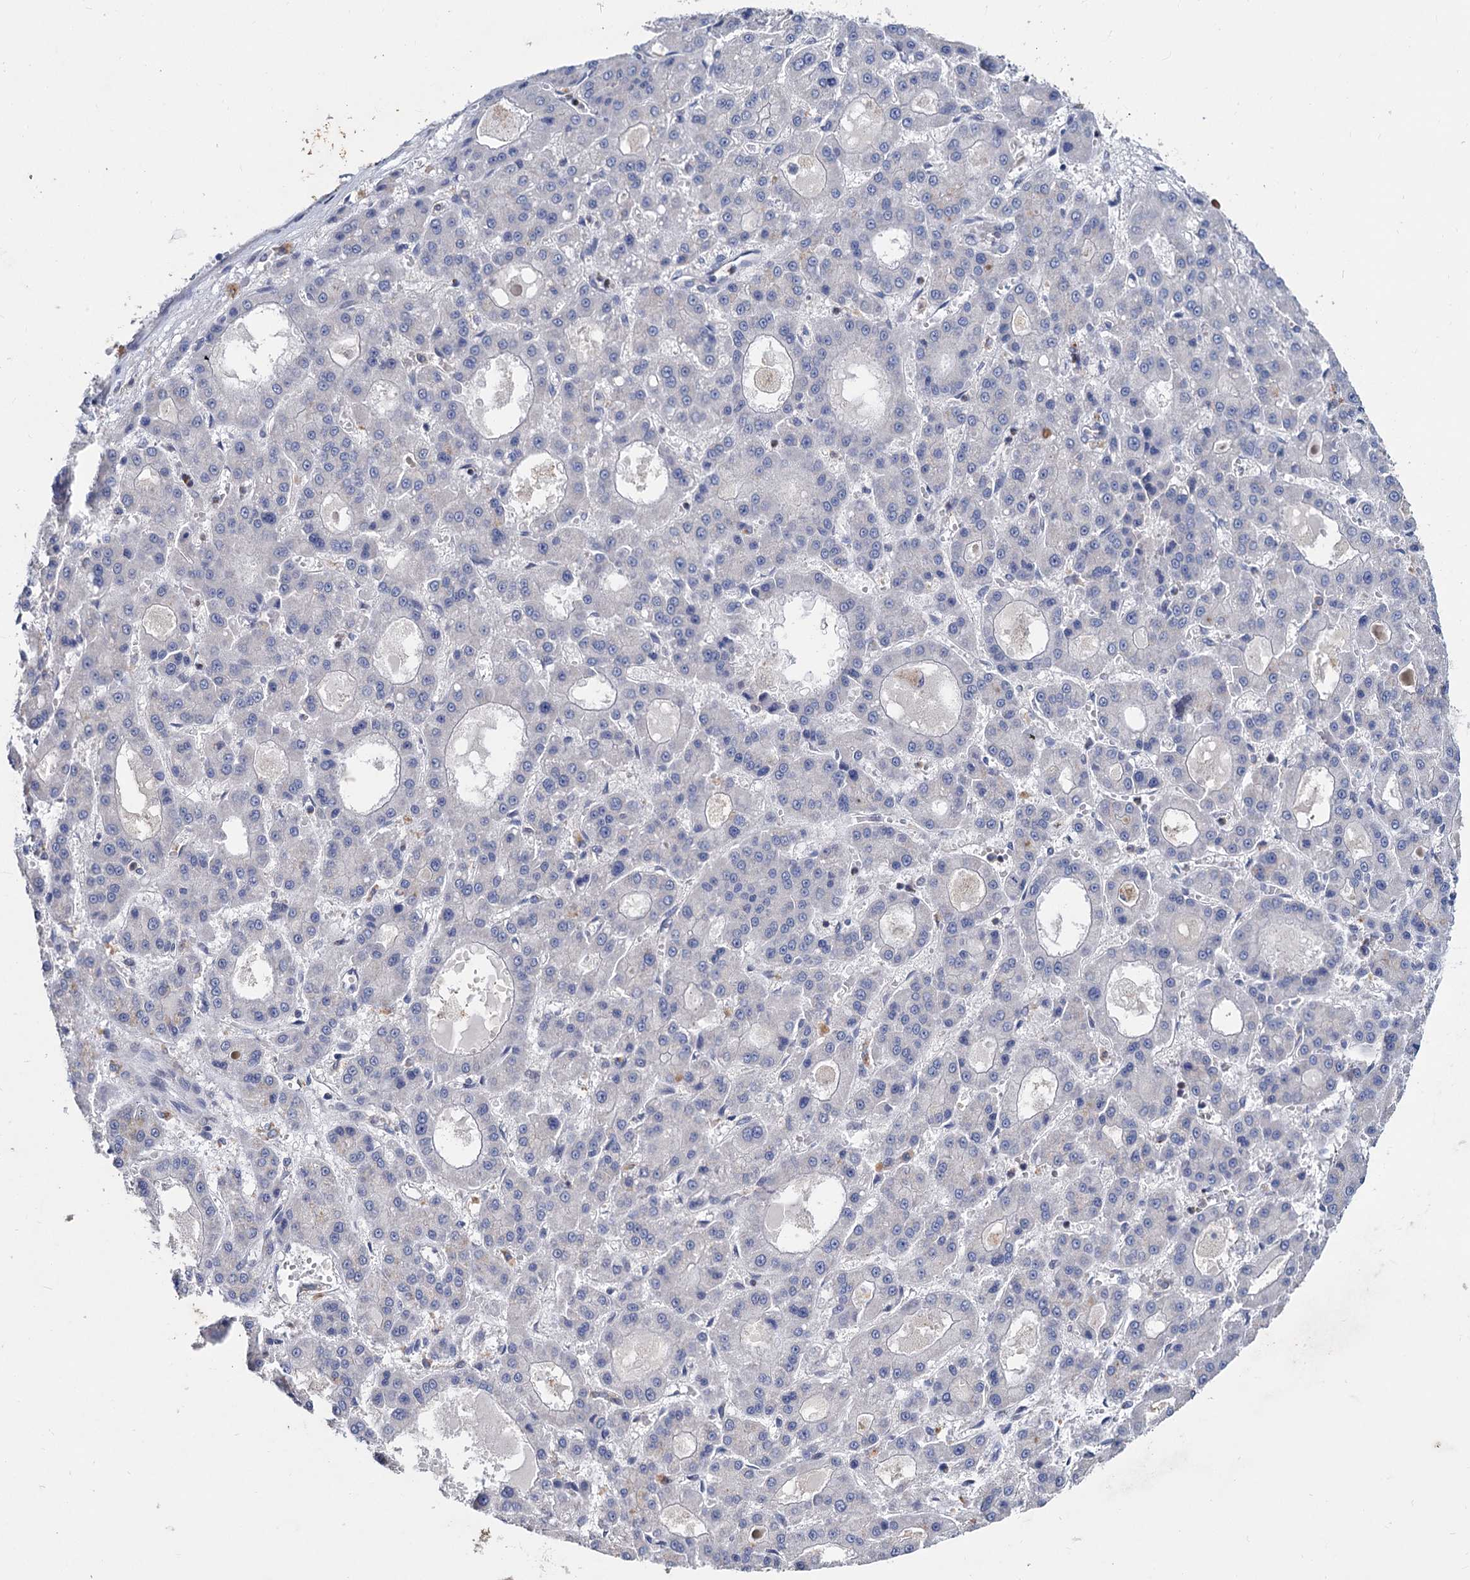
{"staining": {"intensity": "negative", "quantity": "none", "location": "none"}, "tissue": "liver cancer", "cell_type": "Tumor cells", "image_type": "cancer", "snomed": [{"axis": "morphology", "description": "Carcinoma, Hepatocellular, NOS"}, {"axis": "topography", "description": "Liver"}], "caption": "Immunohistochemical staining of hepatocellular carcinoma (liver) displays no significant expression in tumor cells. The staining is performed using DAB (3,3'-diaminobenzidine) brown chromogen with nuclei counter-stained in using hematoxylin.", "gene": "LRCH4", "patient": {"sex": "male", "age": 70}}